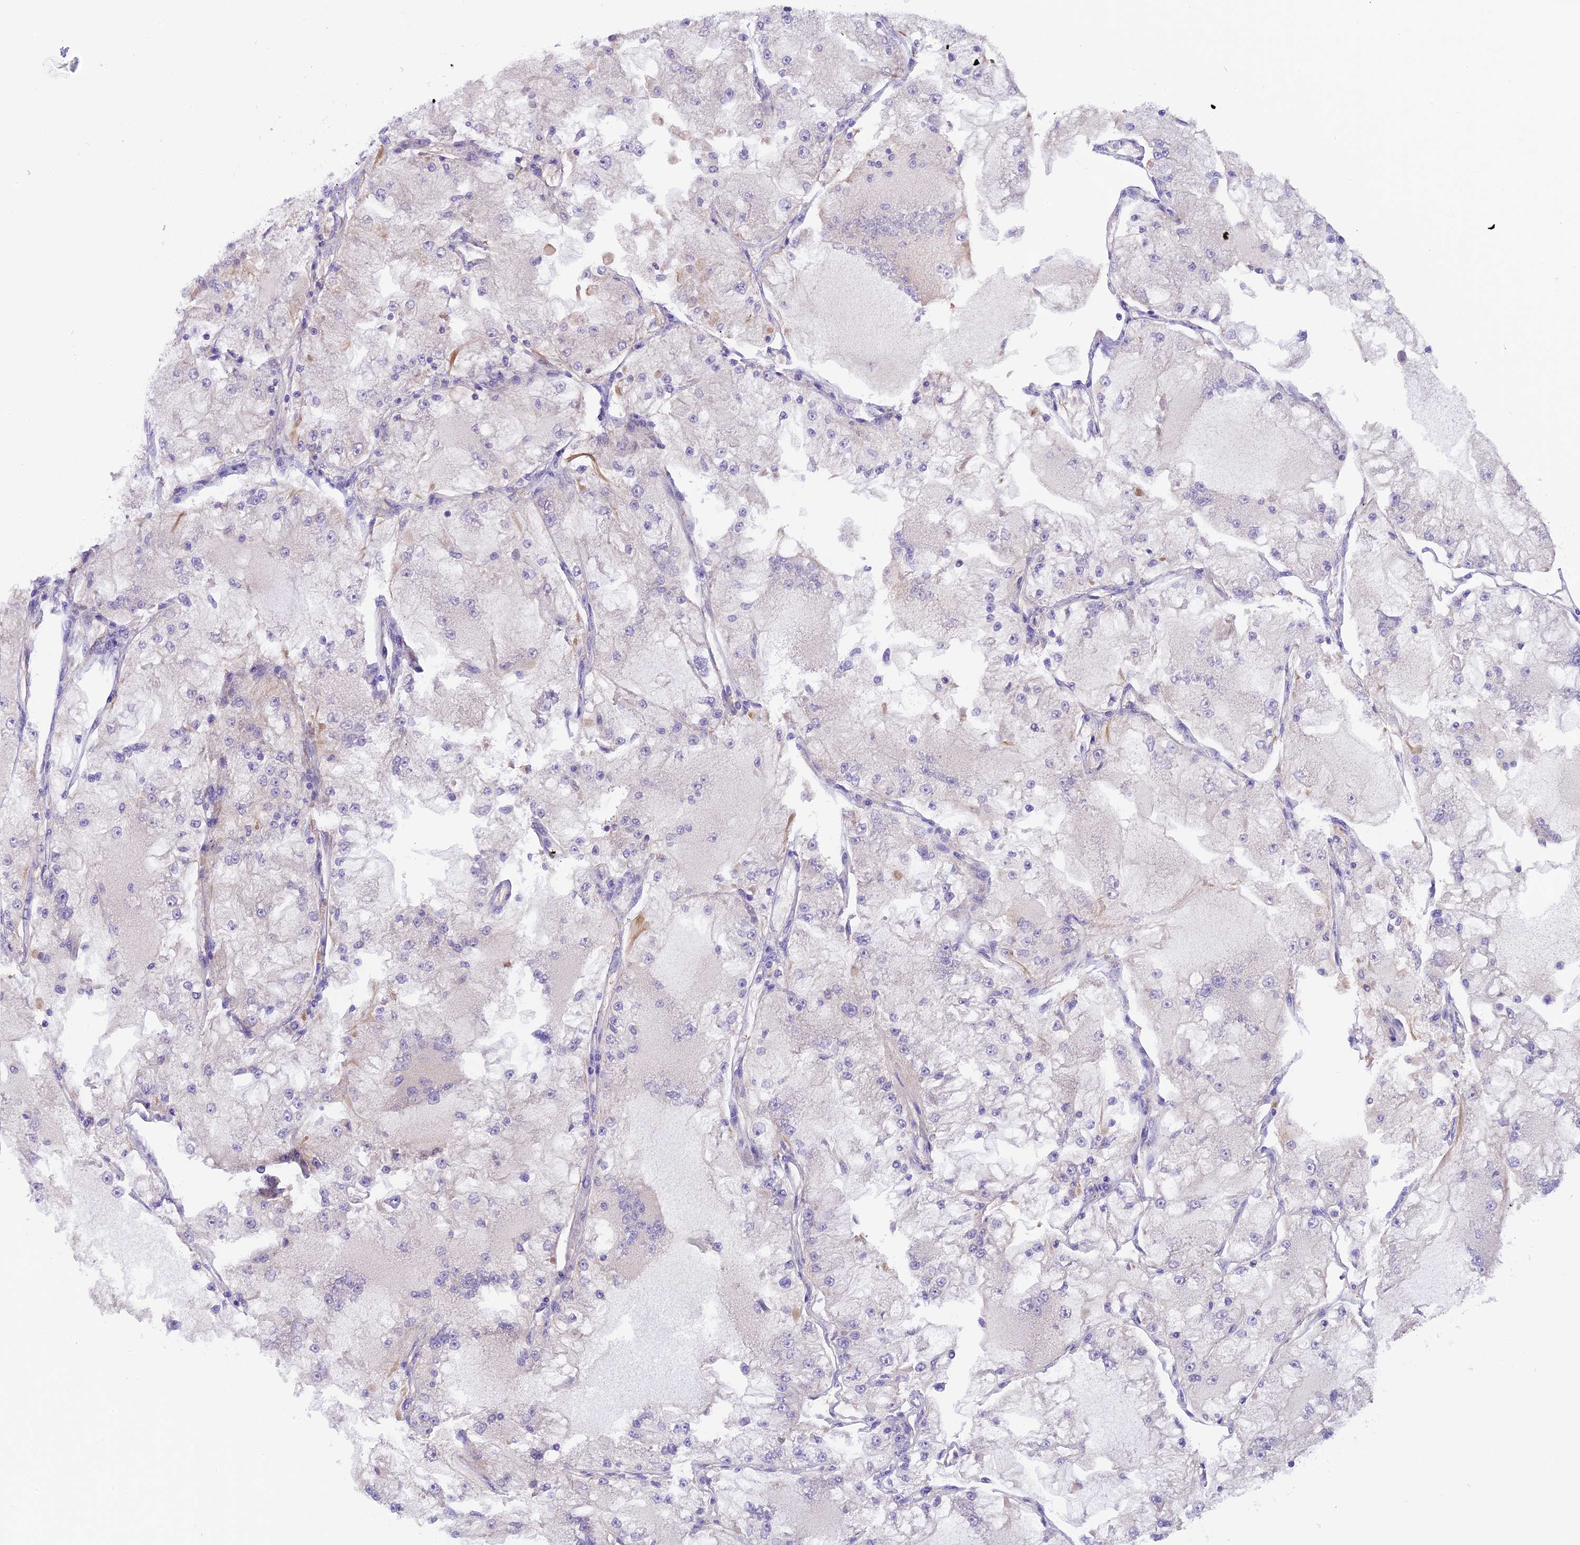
{"staining": {"intensity": "negative", "quantity": "none", "location": "none"}, "tissue": "renal cancer", "cell_type": "Tumor cells", "image_type": "cancer", "snomed": [{"axis": "morphology", "description": "Adenocarcinoma, NOS"}, {"axis": "topography", "description": "Kidney"}], "caption": "IHC of human renal cancer (adenocarcinoma) displays no expression in tumor cells.", "gene": "CCDC32", "patient": {"sex": "female", "age": 72}}